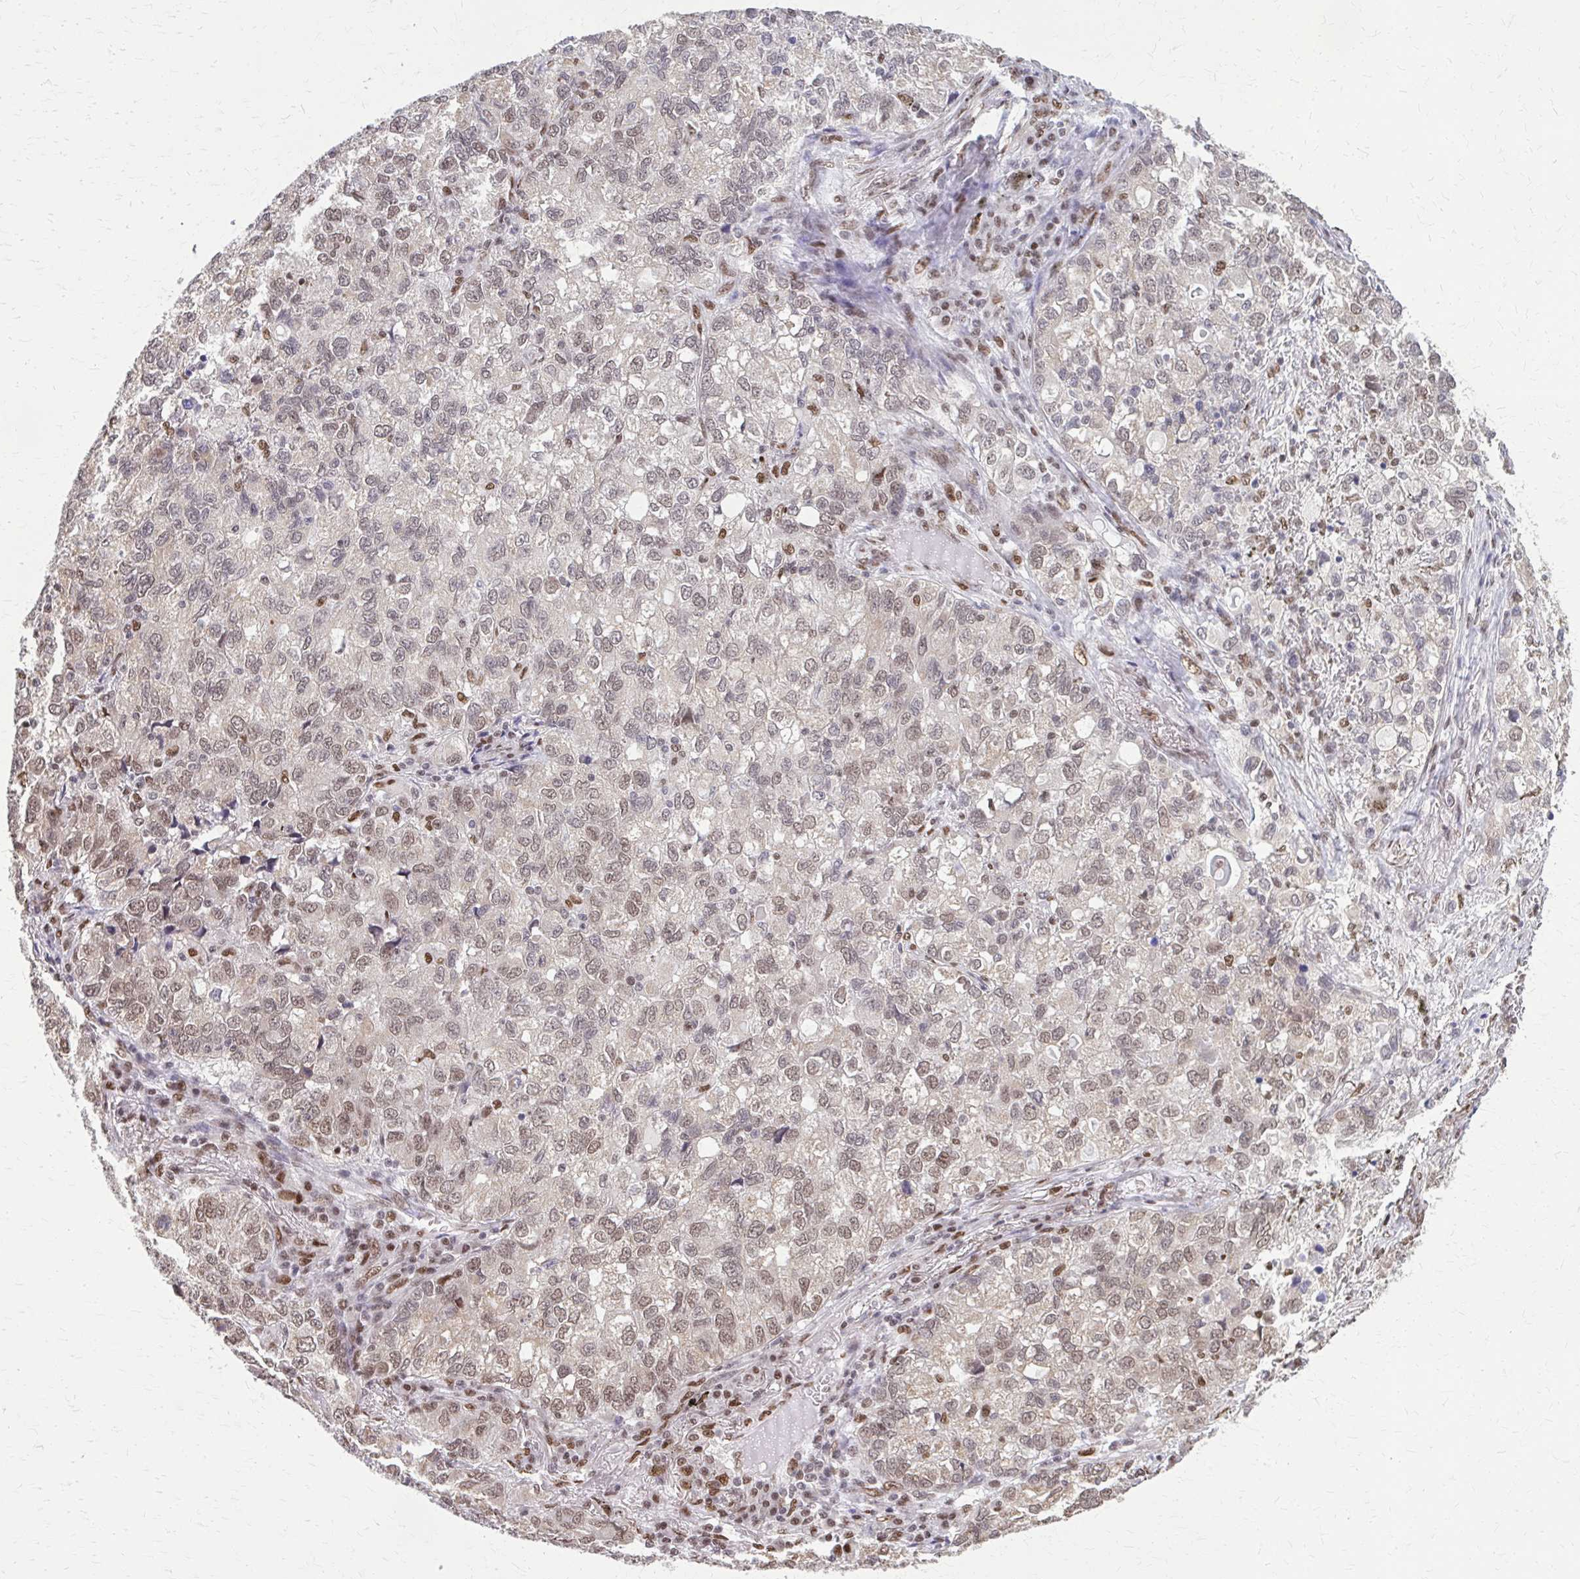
{"staining": {"intensity": "moderate", "quantity": "25%-75%", "location": "nuclear"}, "tissue": "lung cancer", "cell_type": "Tumor cells", "image_type": "cancer", "snomed": [{"axis": "morphology", "description": "Normal morphology"}, {"axis": "morphology", "description": "Adenocarcinoma, NOS"}, {"axis": "topography", "description": "Lymph node"}, {"axis": "topography", "description": "Lung"}], "caption": "There is medium levels of moderate nuclear positivity in tumor cells of lung cancer (adenocarcinoma), as demonstrated by immunohistochemical staining (brown color).", "gene": "TTF1", "patient": {"sex": "female", "age": 51}}